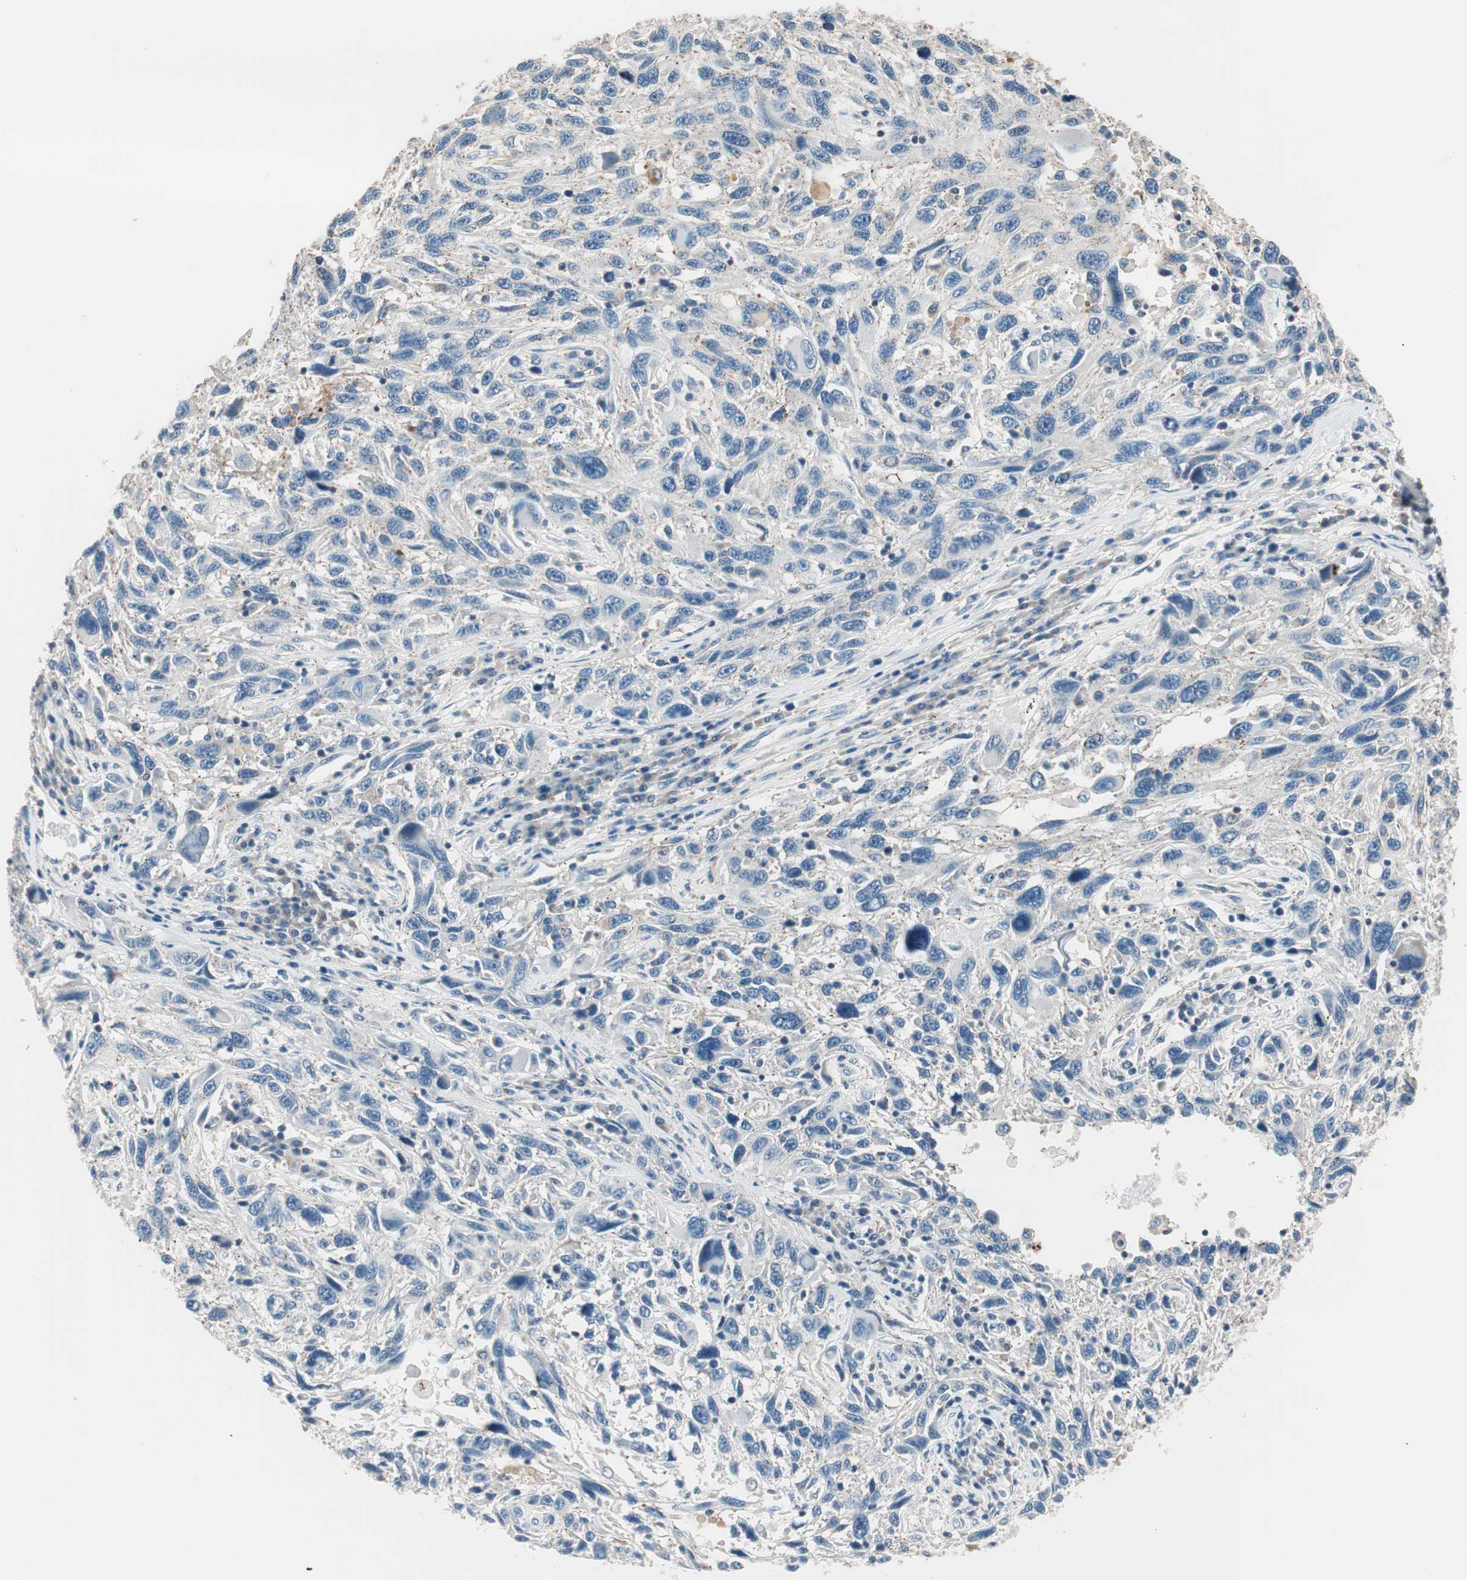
{"staining": {"intensity": "weak", "quantity": "<25%", "location": "cytoplasmic/membranous"}, "tissue": "melanoma", "cell_type": "Tumor cells", "image_type": "cancer", "snomed": [{"axis": "morphology", "description": "Malignant melanoma, NOS"}, {"axis": "topography", "description": "Skin"}], "caption": "High power microscopy photomicrograph of an immunohistochemistry image of malignant melanoma, revealing no significant expression in tumor cells.", "gene": "RAD54B", "patient": {"sex": "male", "age": 53}}